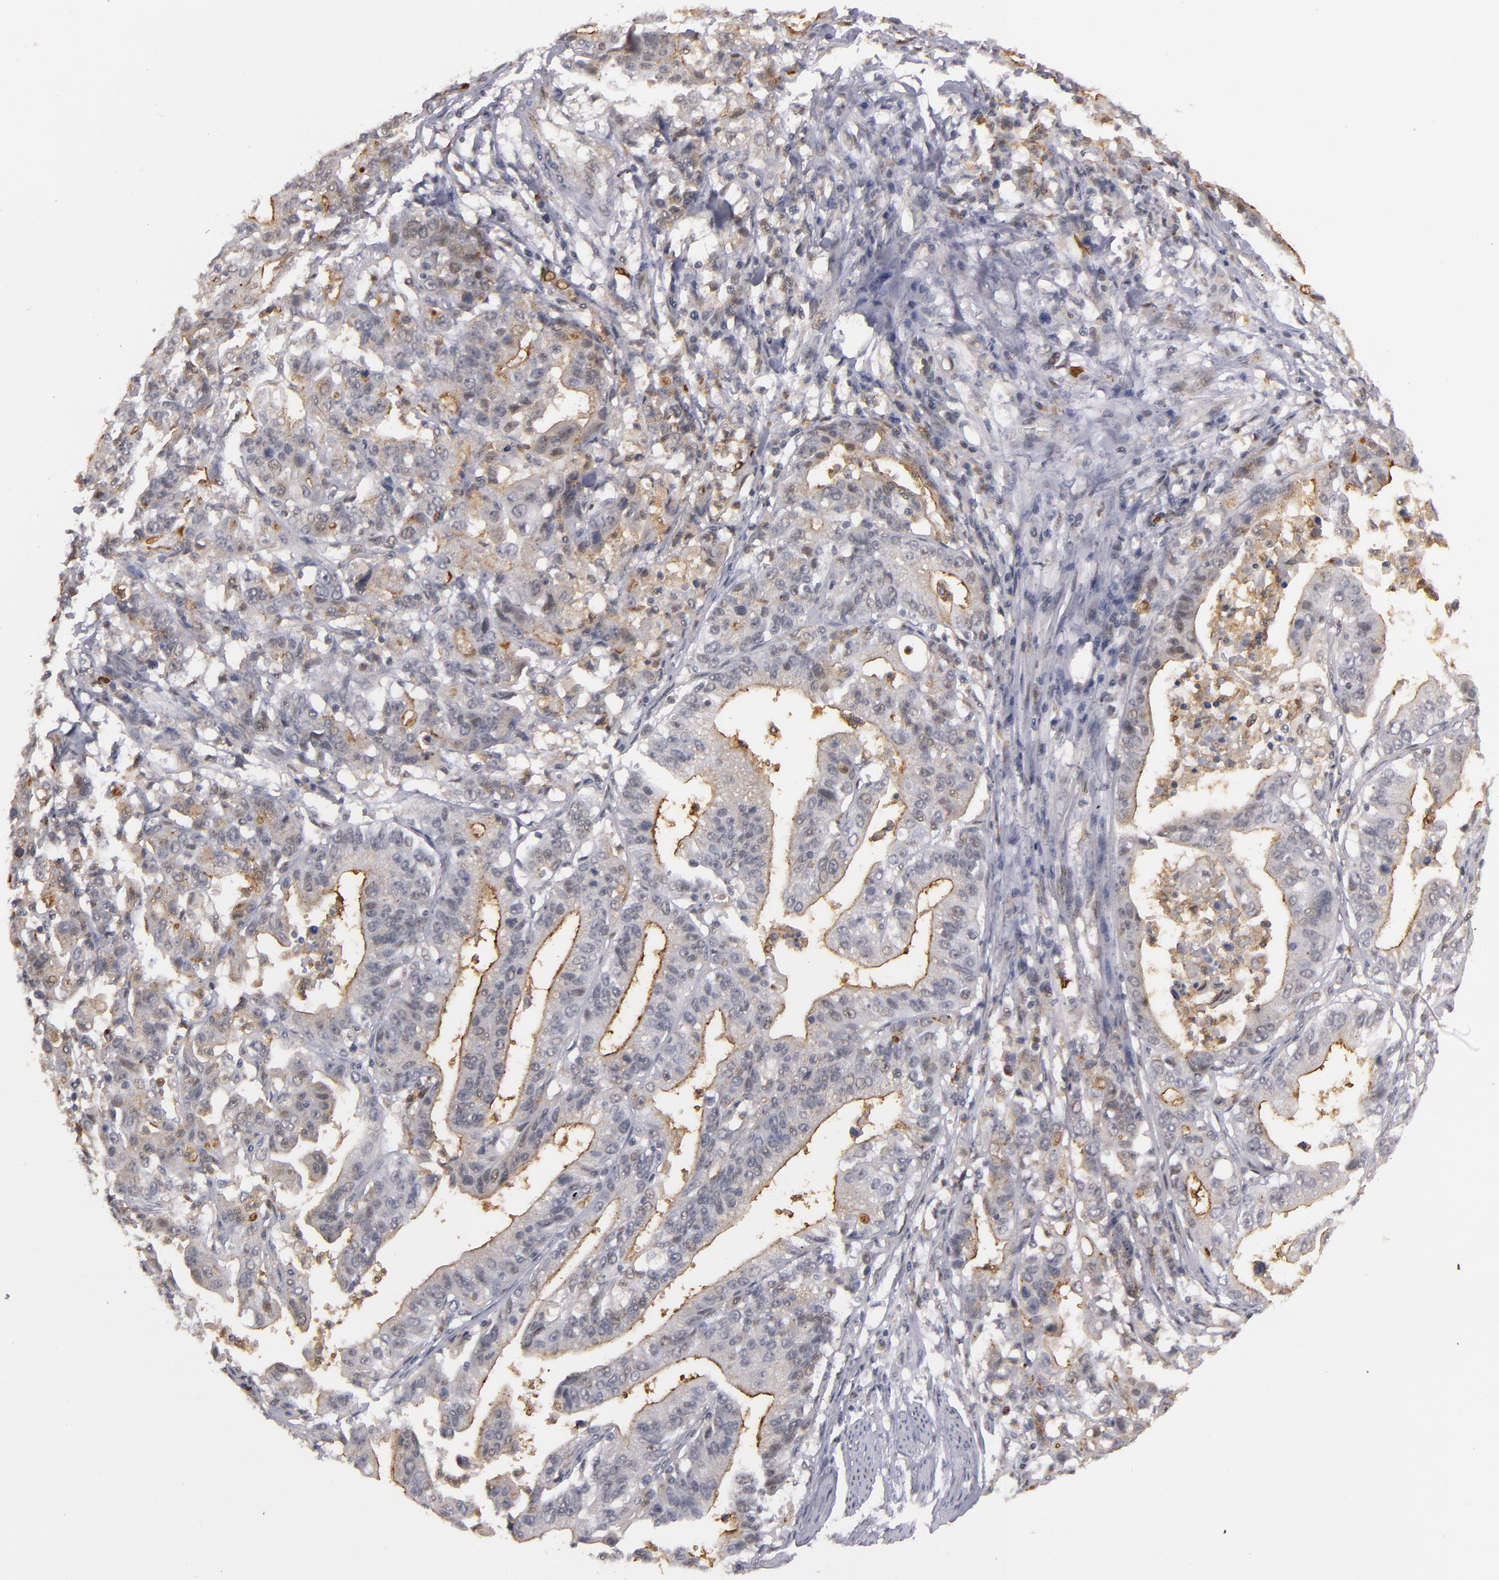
{"staining": {"intensity": "moderate", "quantity": ">75%", "location": "cytoplasmic/membranous"}, "tissue": "stomach cancer", "cell_type": "Tumor cells", "image_type": "cancer", "snomed": [{"axis": "morphology", "description": "Adenocarcinoma, NOS"}, {"axis": "topography", "description": "Stomach, upper"}], "caption": "Immunohistochemical staining of adenocarcinoma (stomach) reveals medium levels of moderate cytoplasmic/membranous expression in about >75% of tumor cells.", "gene": "STX3", "patient": {"sex": "female", "age": 50}}